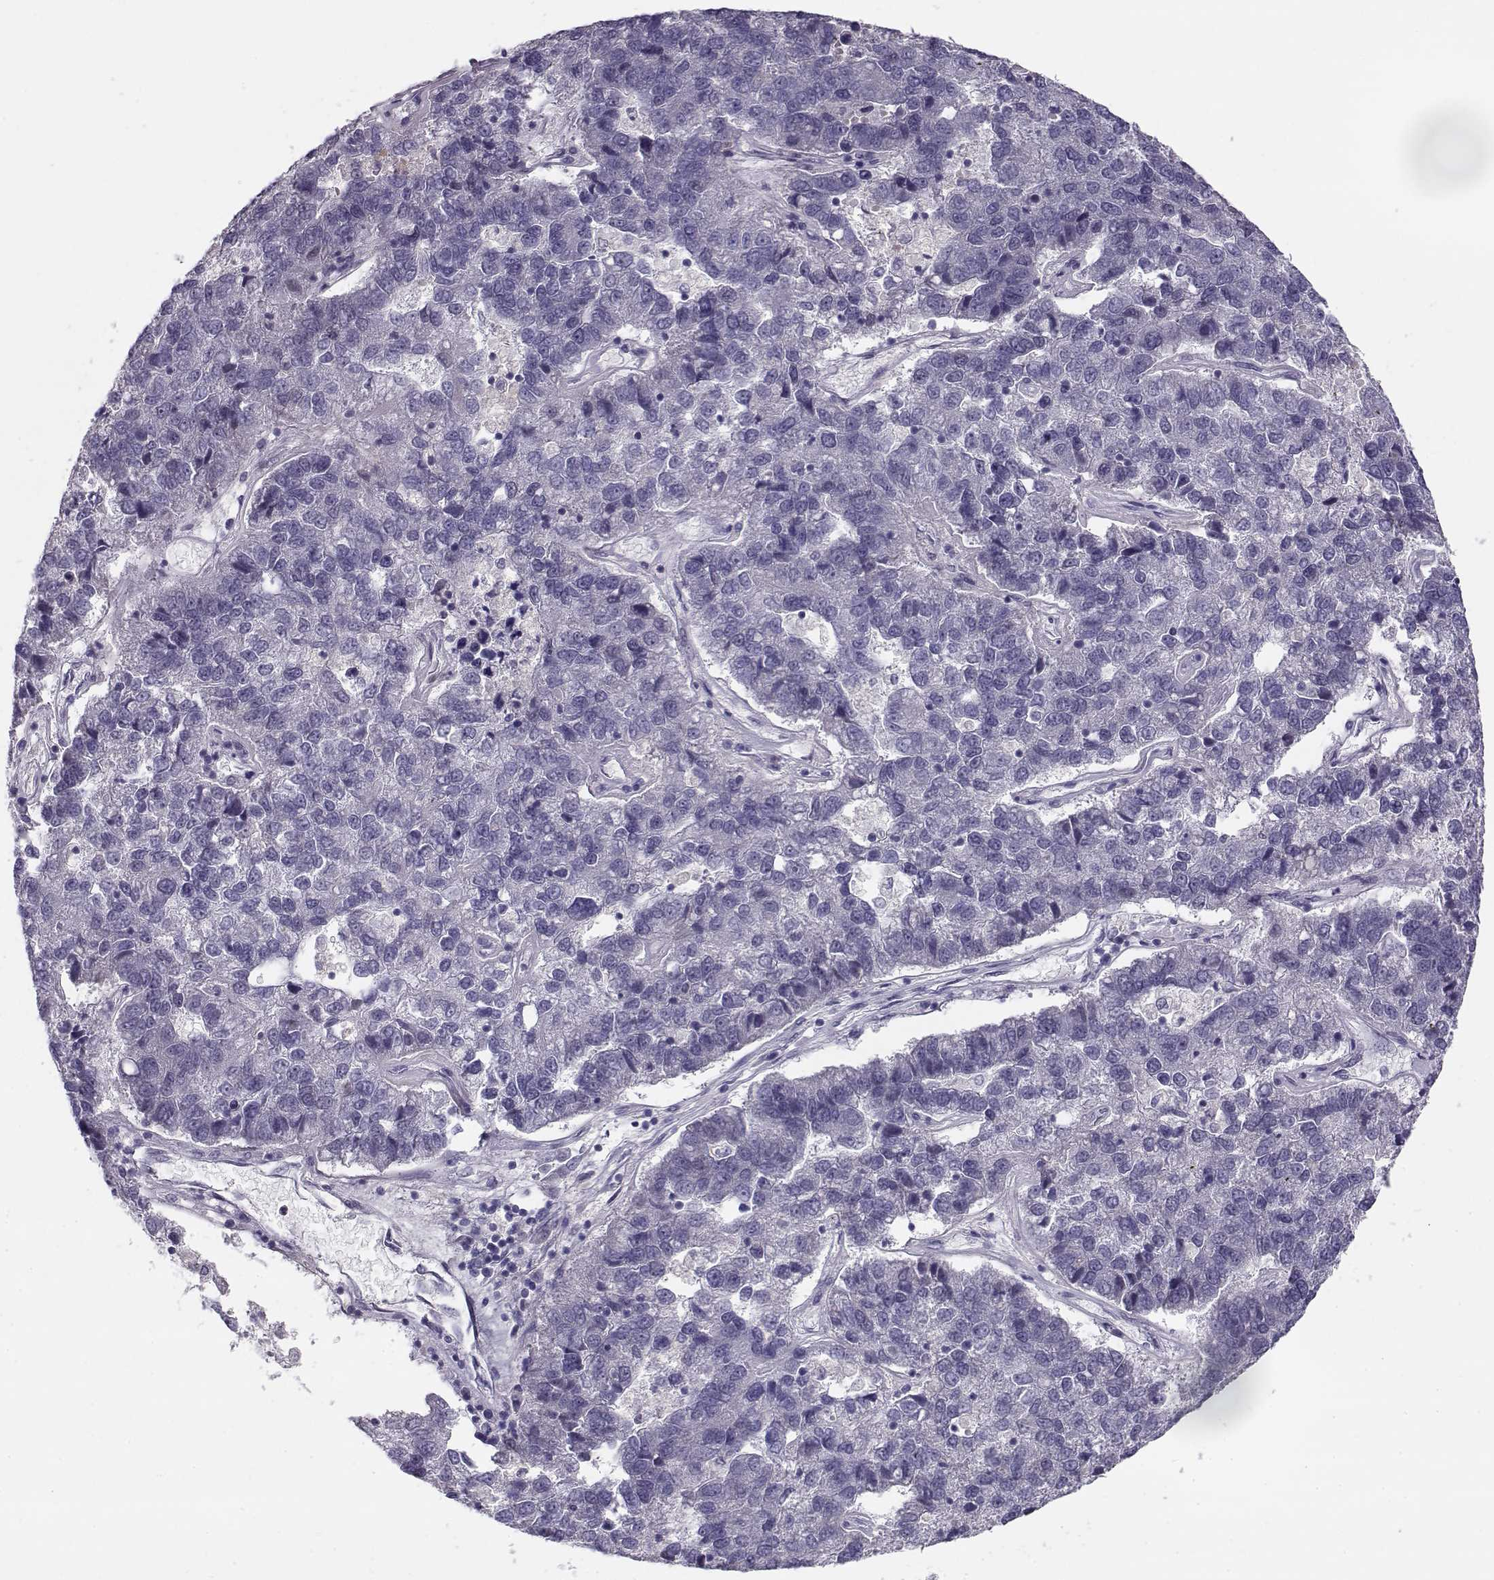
{"staining": {"intensity": "negative", "quantity": "none", "location": "none"}, "tissue": "pancreatic cancer", "cell_type": "Tumor cells", "image_type": "cancer", "snomed": [{"axis": "morphology", "description": "Adenocarcinoma, NOS"}, {"axis": "topography", "description": "Pancreas"}], "caption": "Histopathology image shows no protein expression in tumor cells of pancreatic cancer (adenocarcinoma) tissue.", "gene": "C16orf86", "patient": {"sex": "female", "age": 61}}